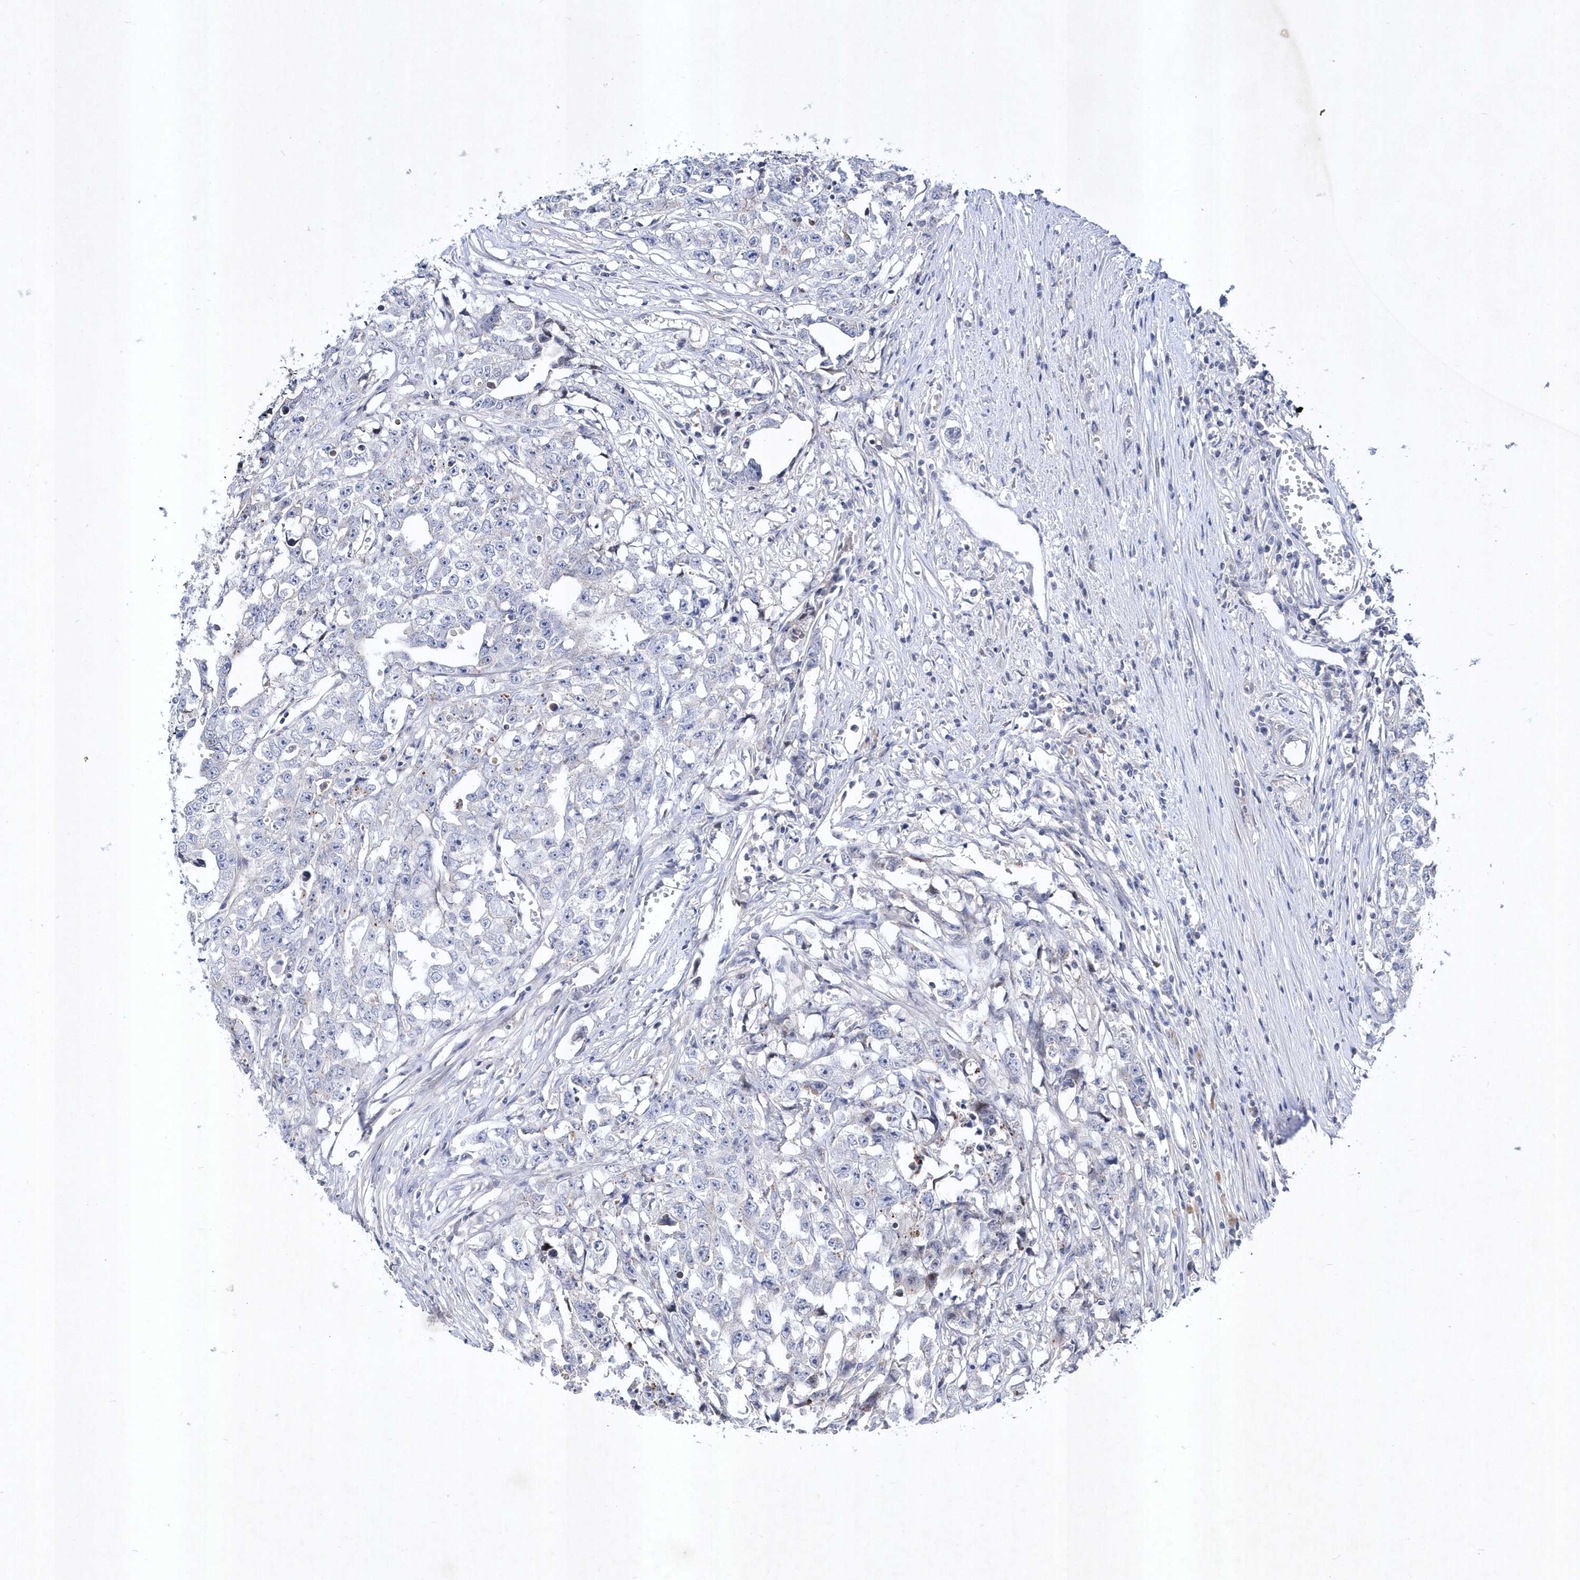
{"staining": {"intensity": "negative", "quantity": "none", "location": "none"}, "tissue": "testis cancer", "cell_type": "Tumor cells", "image_type": "cancer", "snomed": [{"axis": "morphology", "description": "Seminoma, NOS"}, {"axis": "morphology", "description": "Carcinoma, Embryonal, NOS"}, {"axis": "topography", "description": "Testis"}], "caption": "Immunohistochemistry (IHC) micrograph of neoplastic tissue: embryonal carcinoma (testis) stained with DAB exhibits no significant protein expression in tumor cells. (Stains: DAB (3,3'-diaminobenzidine) IHC with hematoxylin counter stain, Microscopy: brightfield microscopy at high magnification).", "gene": "LONRF2", "patient": {"sex": "male", "age": 43}}